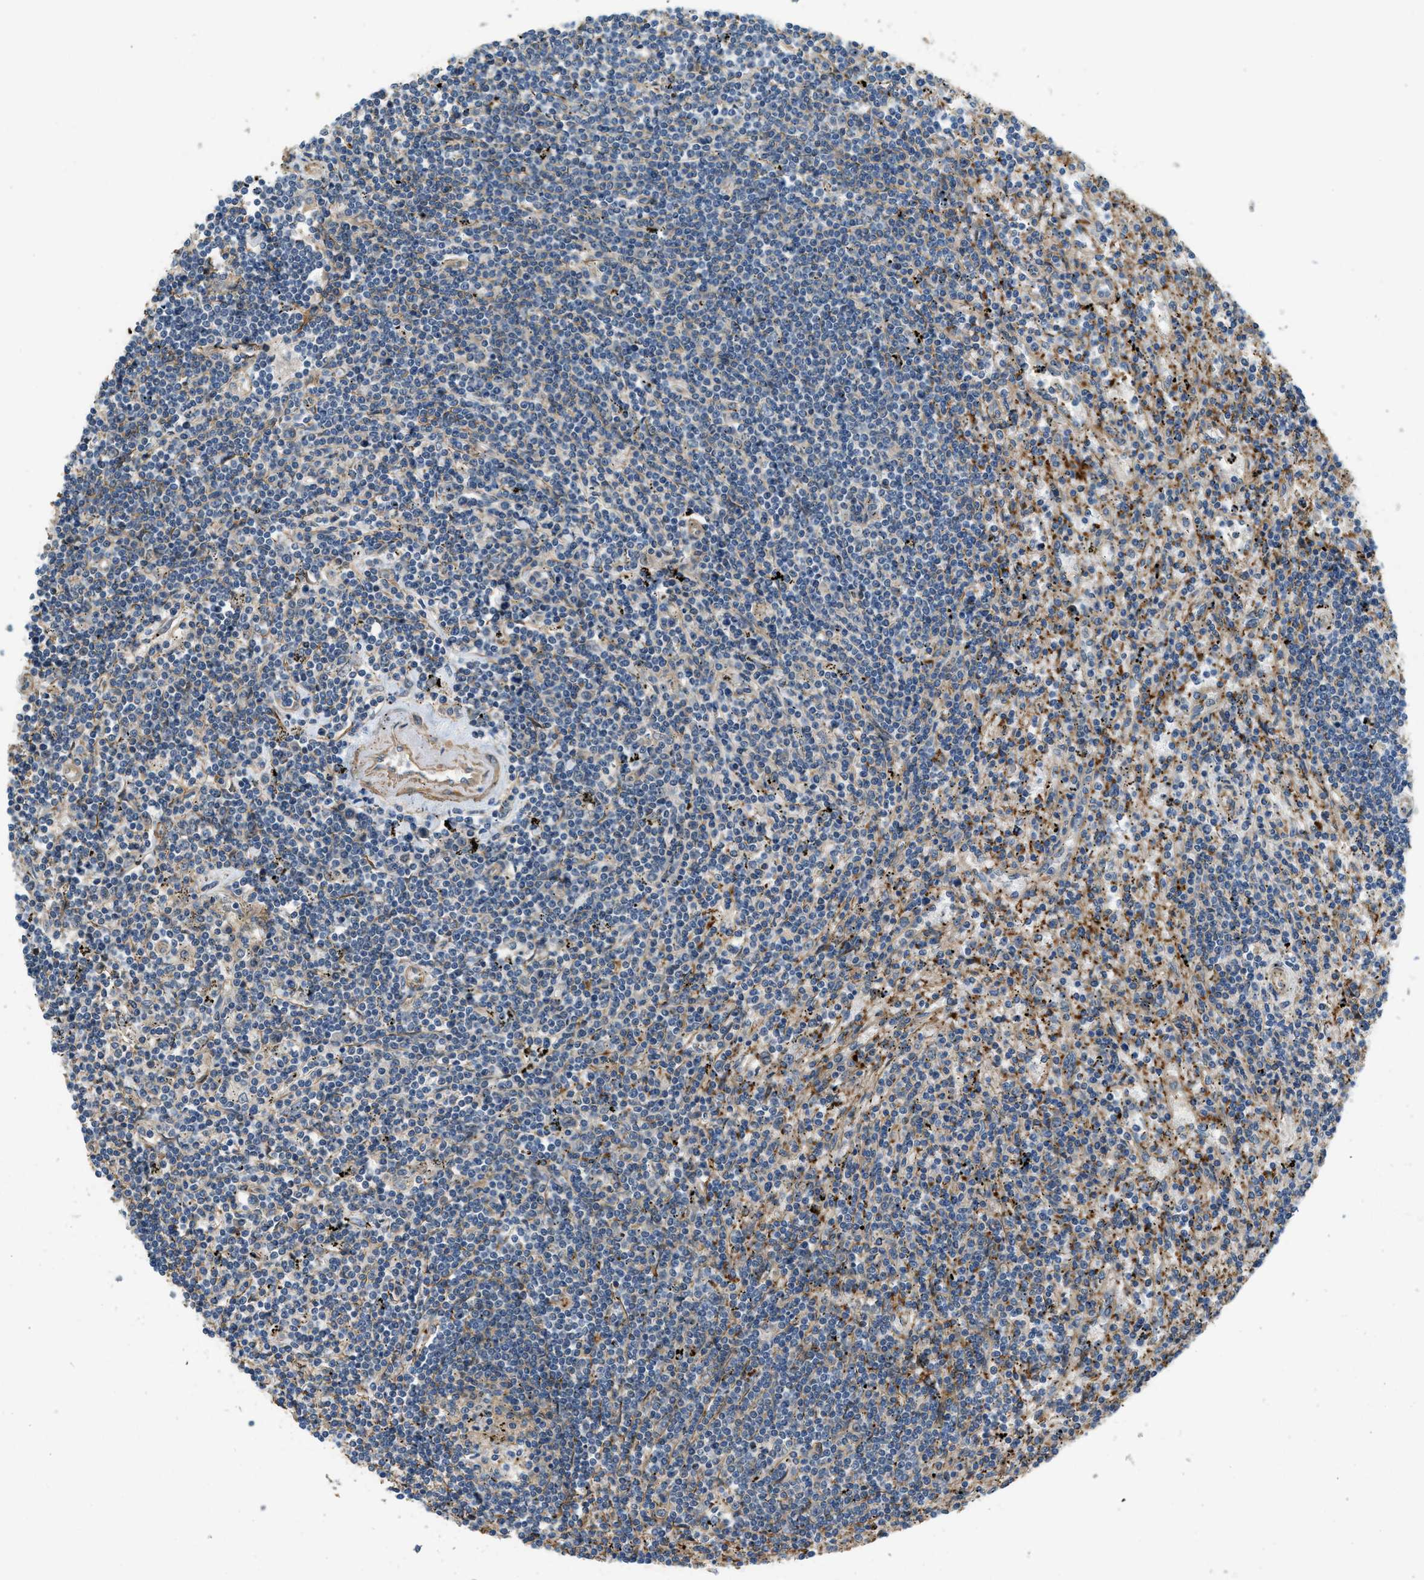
{"staining": {"intensity": "negative", "quantity": "none", "location": "none"}, "tissue": "lymphoma", "cell_type": "Tumor cells", "image_type": "cancer", "snomed": [{"axis": "morphology", "description": "Malignant lymphoma, non-Hodgkin's type, Low grade"}, {"axis": "topography", "description": "Spleen"}], "caption": "Immunohistochemistry (IHC) image of neoplastic tissue: lymphoma stained with DAB (3,3'-diaminobenzidine) shows no significant protein expression in tumor cells.", "gene": "CGN", "patient": {"sex": "male", "age": 76}}